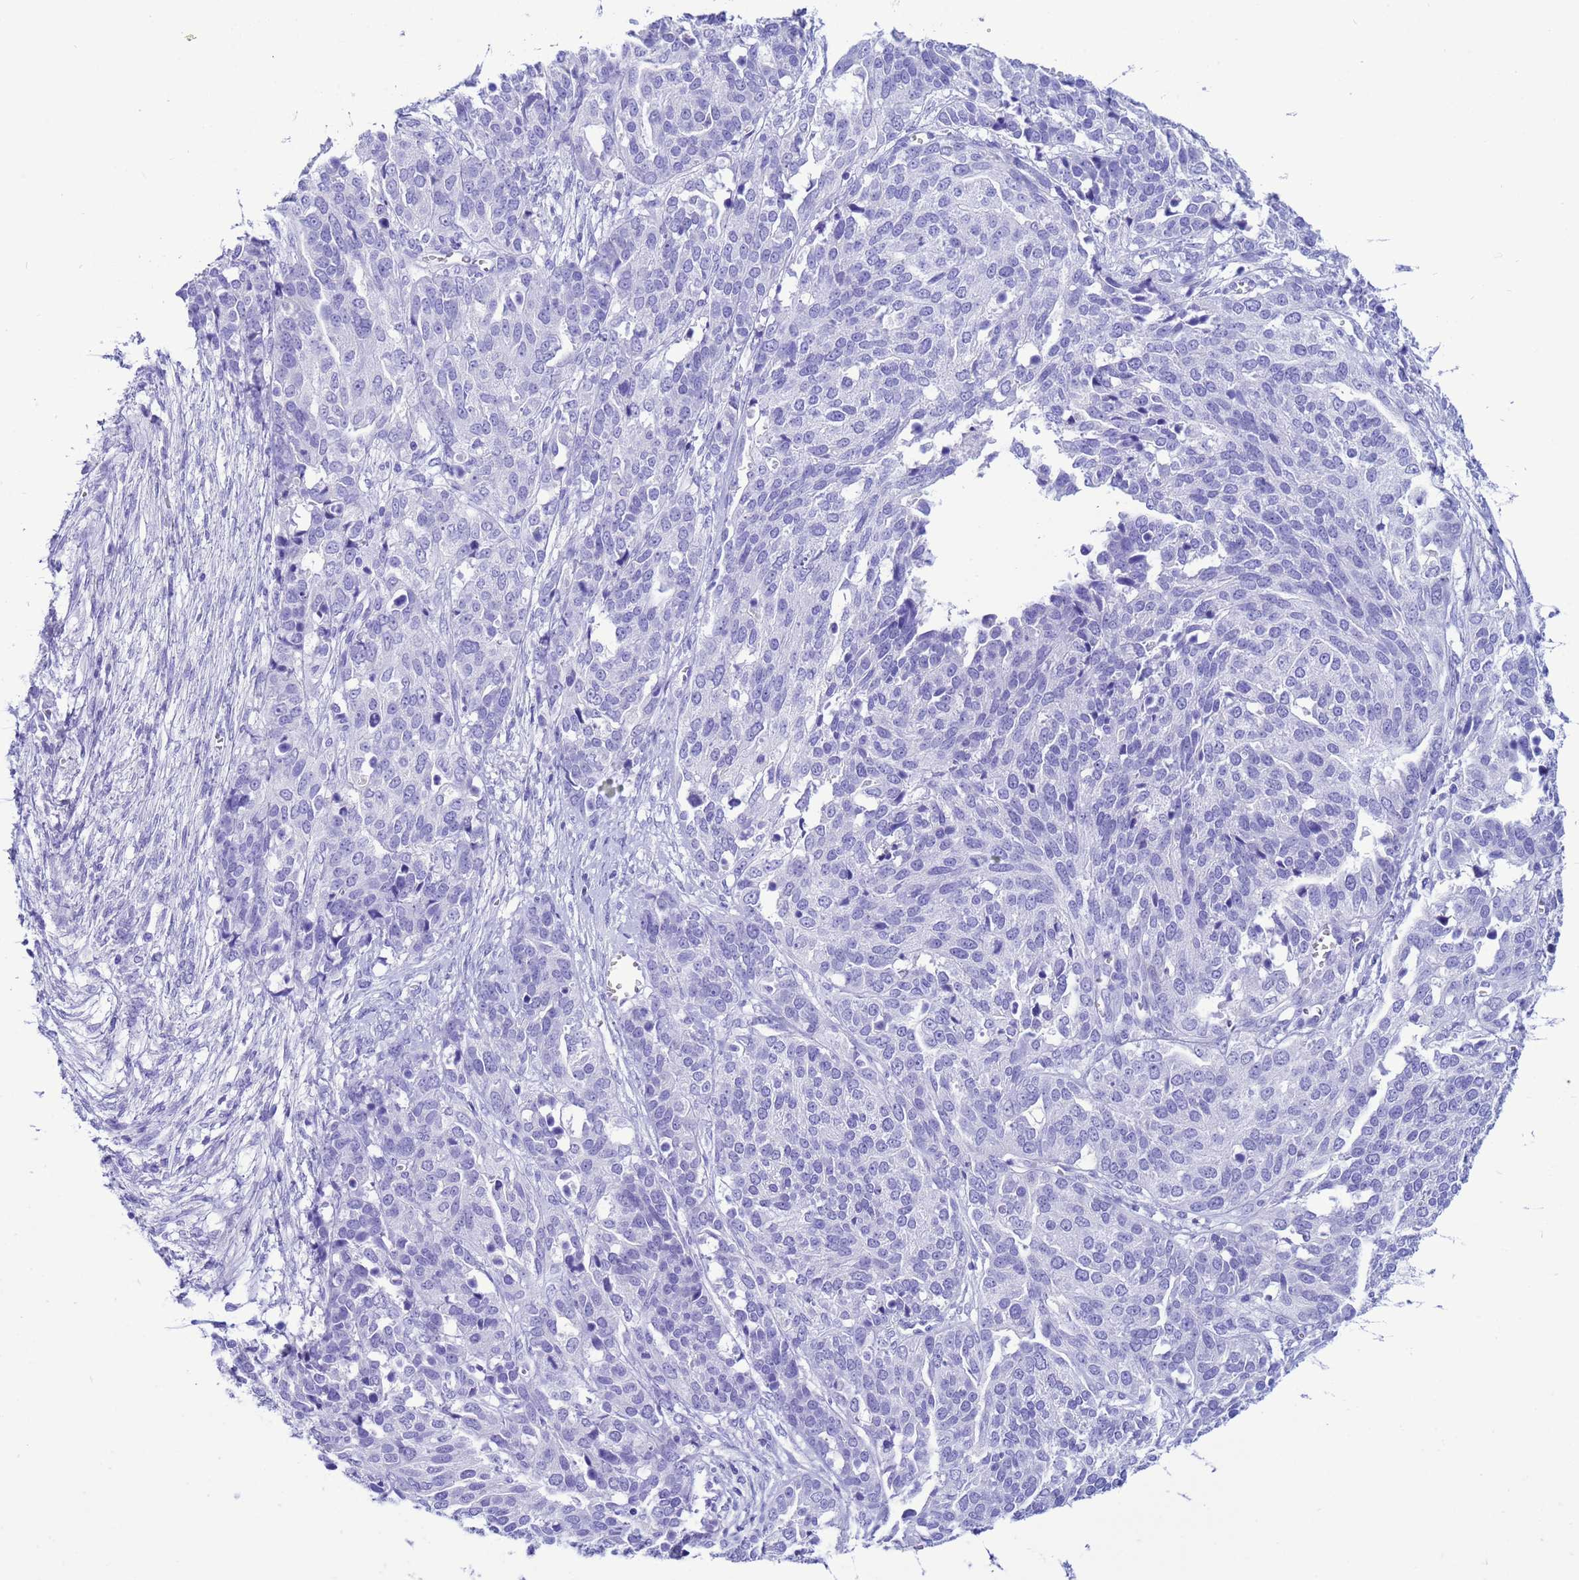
{"staining": {"intensity": "negative", "quantity": "none", "location": "none"}, "tissue": "ovarian cancer", "cell_type": "Tumor cells", "image_type": "cancer", "snomed": [{"axis": "morphology", "description": "Cystadenocarcinoma, serous, NOS"}, {"axis": "topography", "description": "Ovary"}], "caption": "Tumor cells show no significant protein positivity in serous cystadenocarcinoma (ovarian).", "gene": "AKR1C2", "patient": {"sex": "female", "age": 44}}